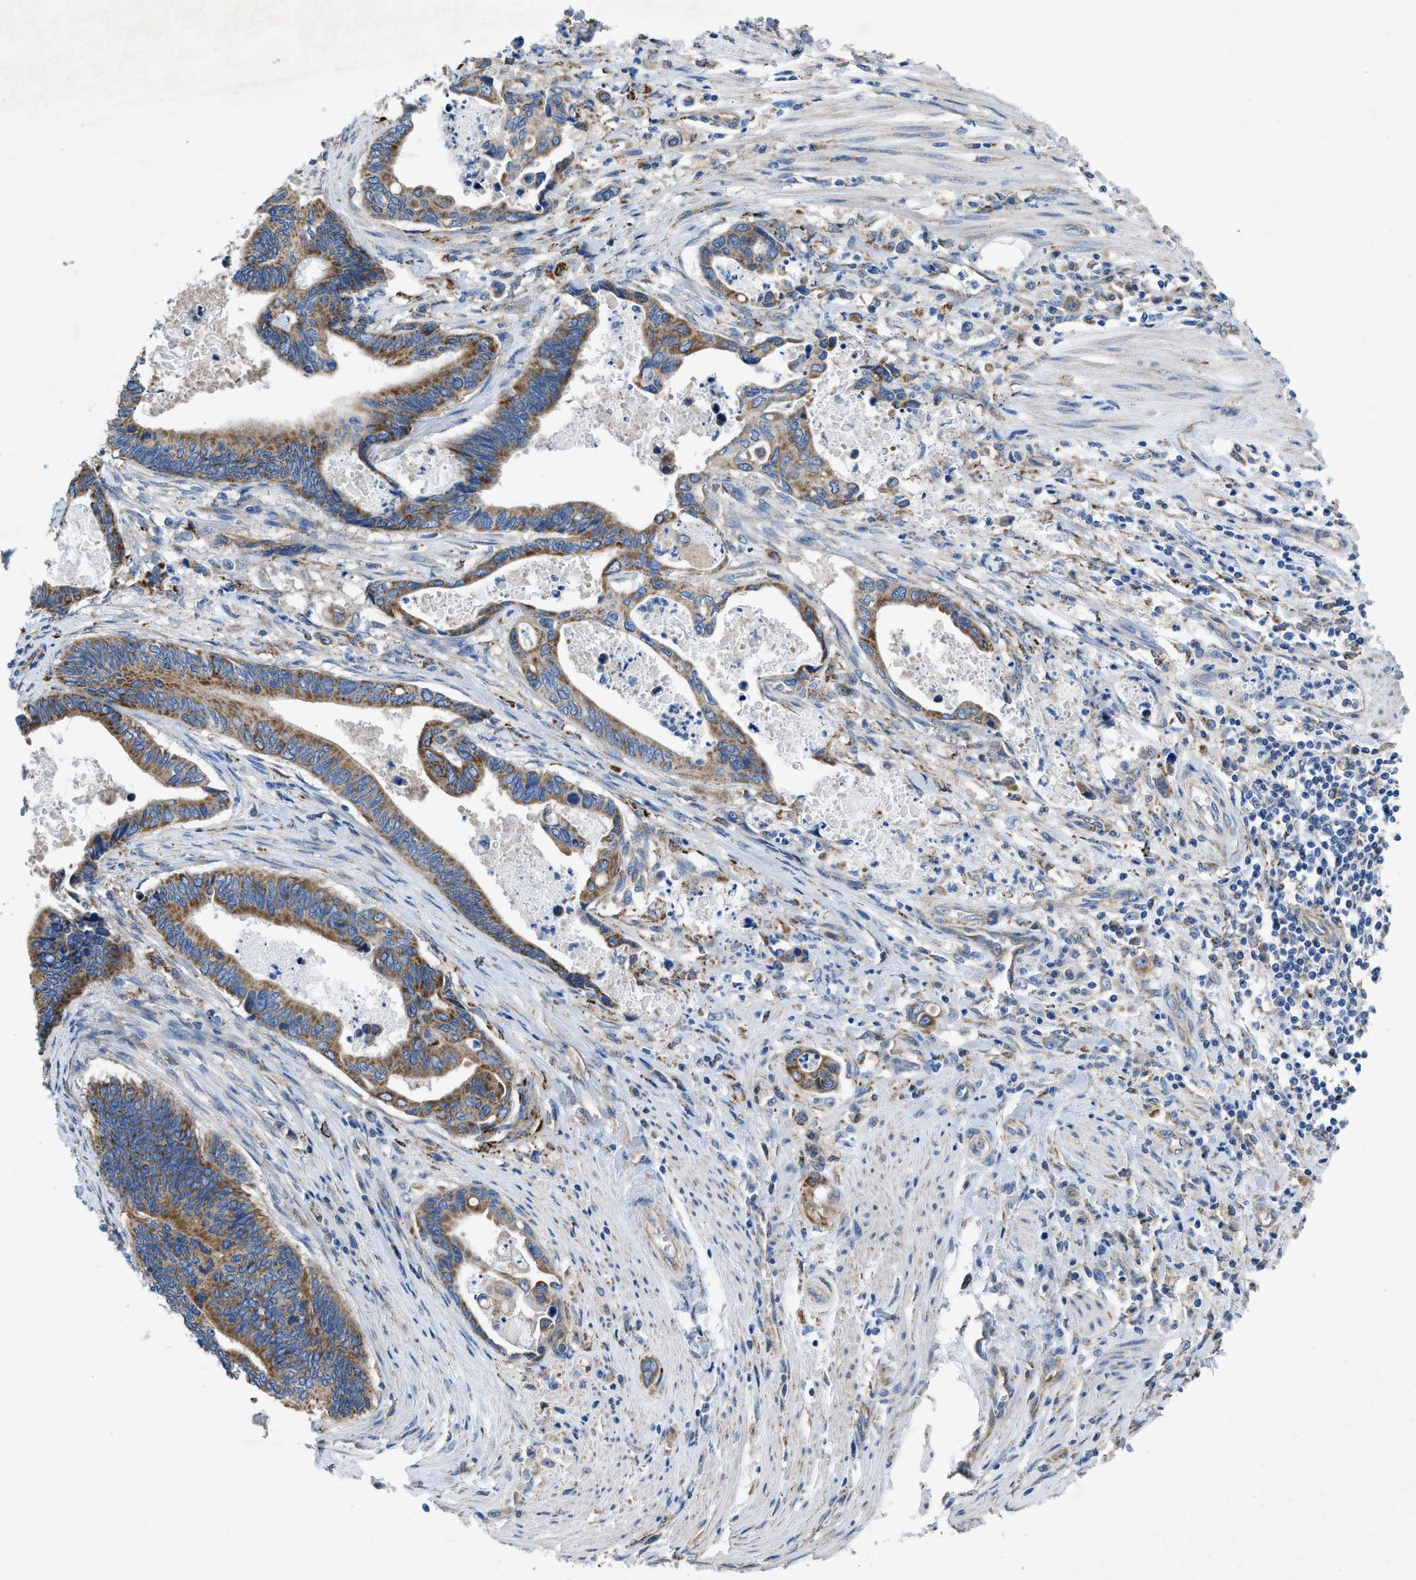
{"staining": {"intensity": "moderate", "quantity": ">75%", "location": "cytoplasmic/membranous"}, "tissue": "pancreatic cancer", "cell_type": "Tumor cells", "image_type": "cancer", "snomed": [{"axis": "morphology", "description": "Adenocarcinoma, NOS"}, {"axis": "topography", "description": "Pancreas"}], "caption": "Pancreatic cancer (adenocarcinoma) stained with a protein marker exhibits moderate staining in tumor cells.", "gene": "DOLPP1", "patient": {"sex": "female", "age": 70}}